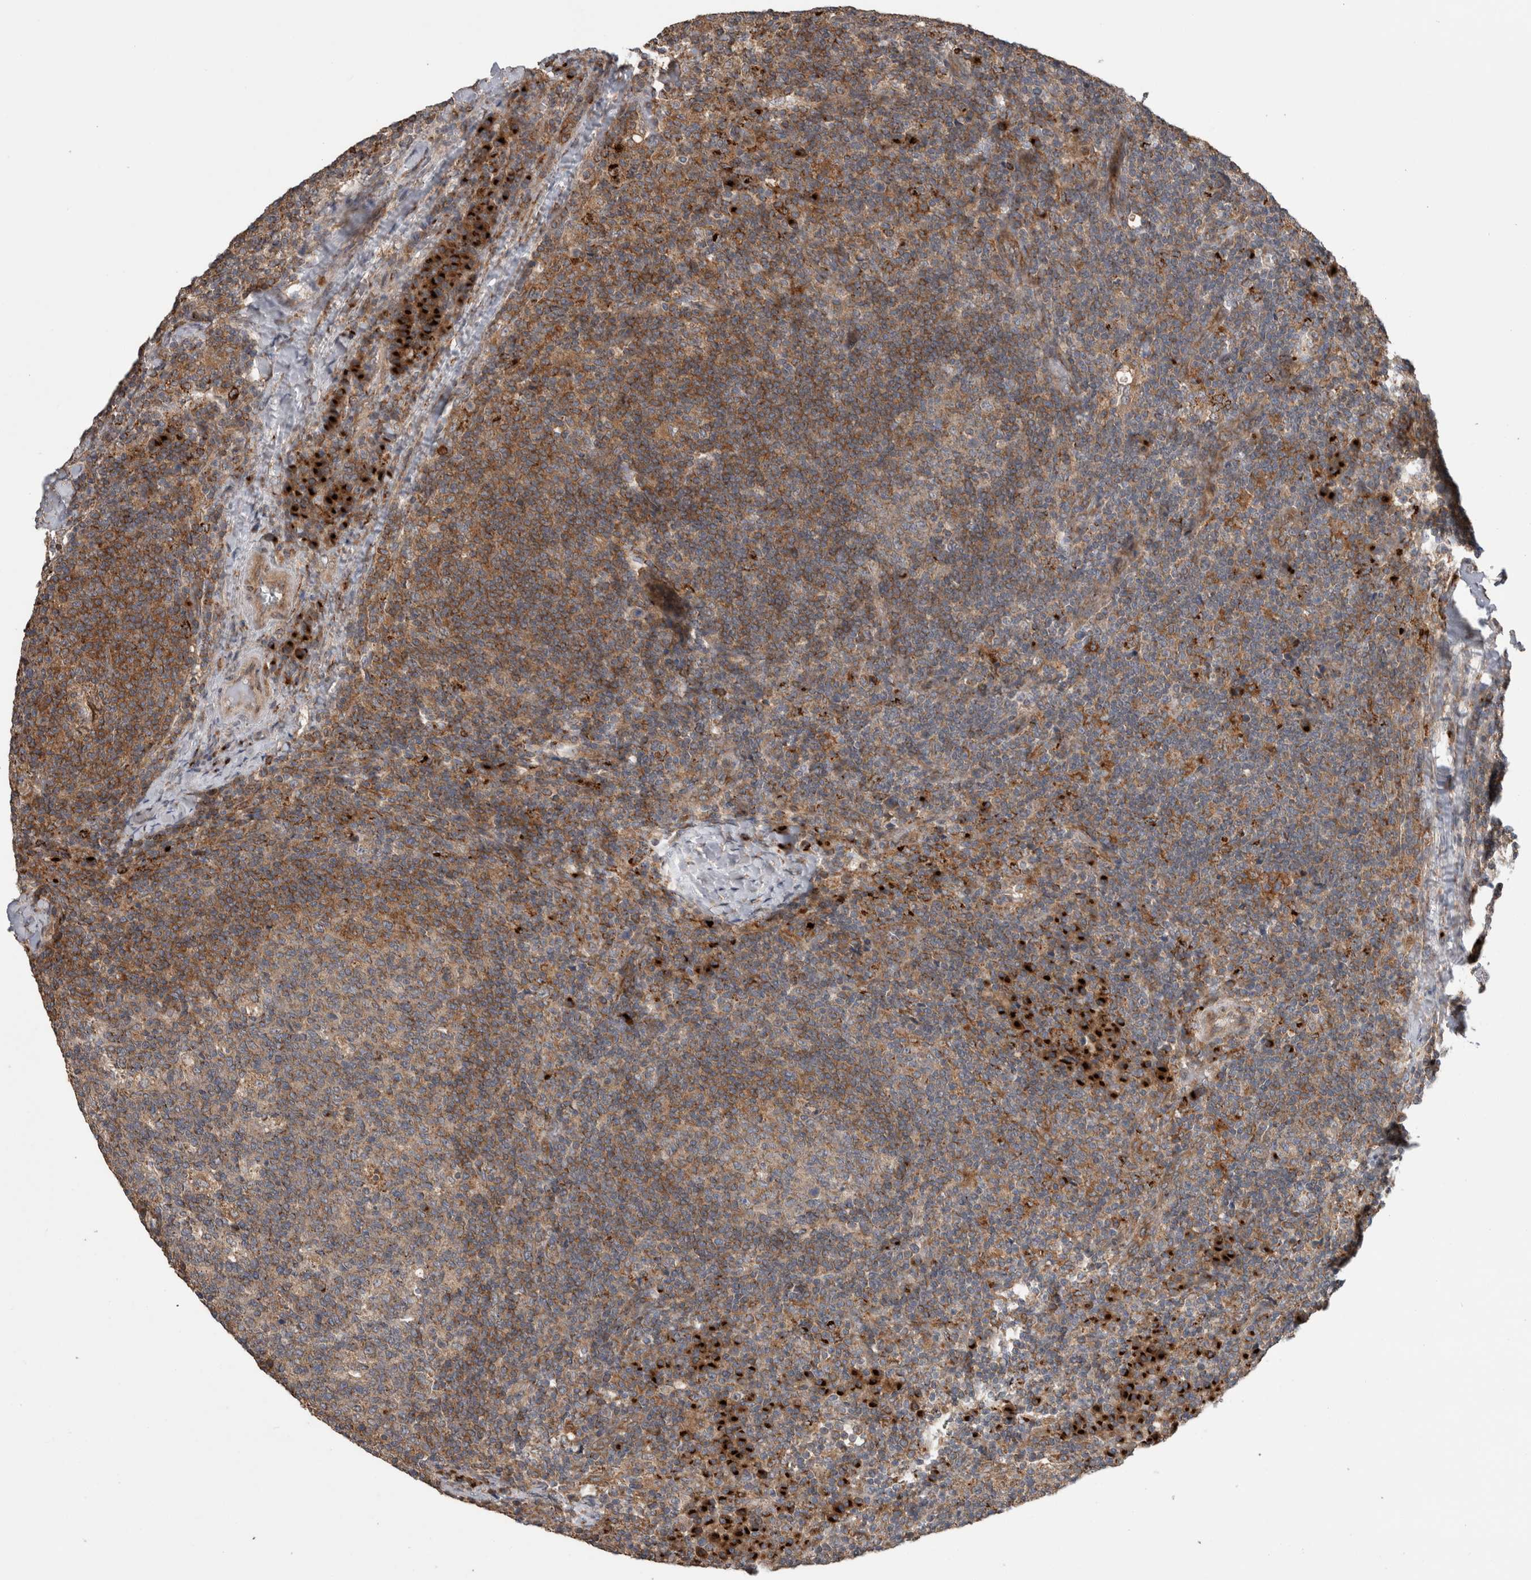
{"staining": {"intensity": "weak", "quantity": ">75%", "location": "cytoplasmic/membranous"}, "tissue": "lymph node", "cell_type": "Germinal center cells", "image_type": "normal", "snomed": [{"axis": "morphology", "description": "Normal tissue, NOS"}, {"axis": "morphology", "description": "Inflammation, NOS"}, {"axis": "topography", "description": "Lymph node"}], "caption": "An image of lymph node stained for a protein displays weak cytoplasmic/membranous brown staining in germinal center cells. The protein of interest is stained brown, and the nuclei are stained in blue (DAB IHC with brightfield microscopy, high magnification).", "gene": "TRIM5", "patient": {"sex": "male", "age": 55}}